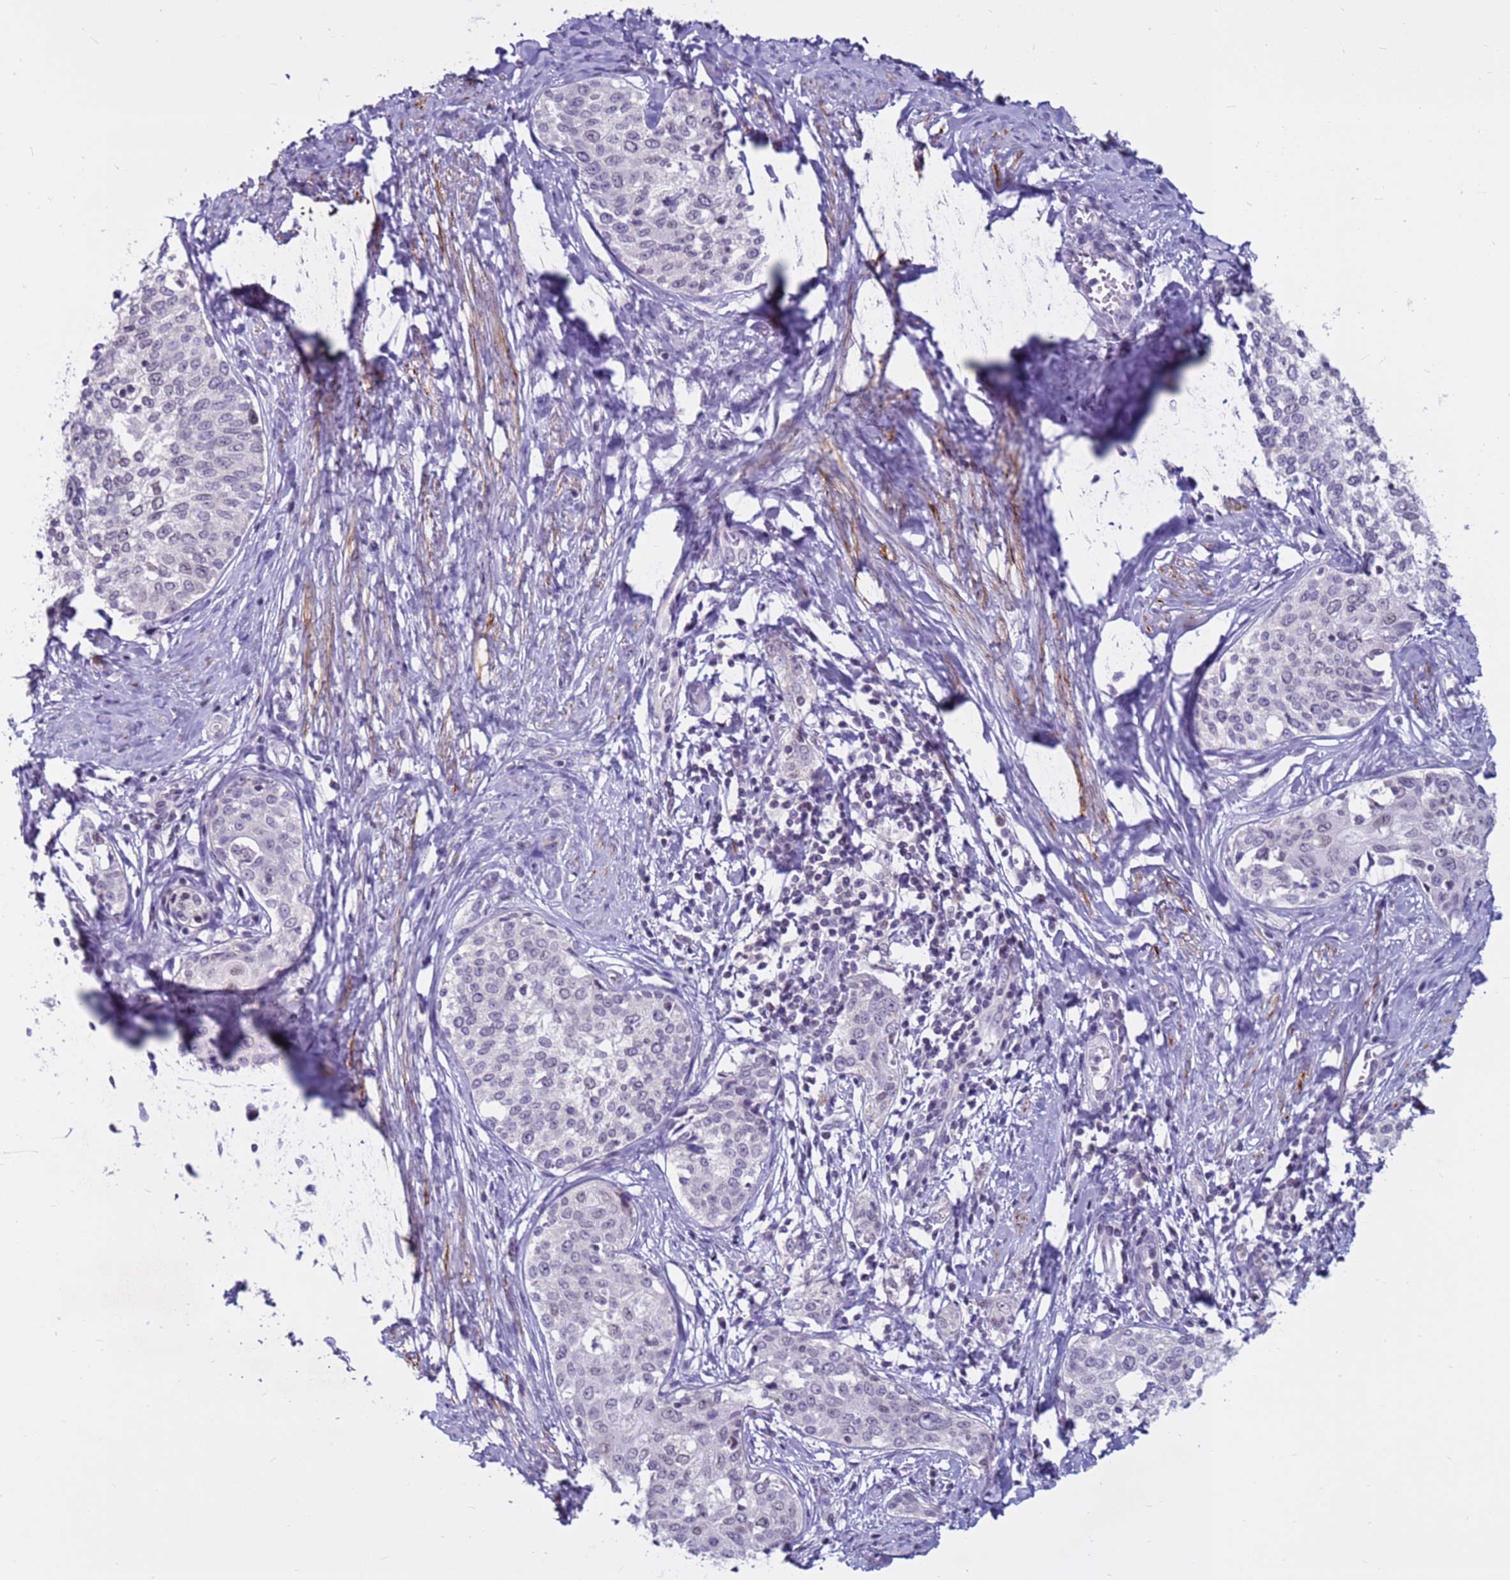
{"staining": {"intensity": "negative", "quantity": "none", "location": "none"}, "tissue": "cervical cancer", "cell_type": "Tumor cells", "image_type": "cancer", "snomed": [{"axis": "morphology", "description": "Squamous cell carcinoma, NOS"}, {"axis": "morphology", "description": "Adenocarcinoma, NOS"}, {"axis": "topography", "description": "Cervix"}], "caption": "Cervical cancer (squamous cell carcinoma) was stained to show a protein in brown. There is no significant expression in tumor cells.", "gene": "CDK2AP2", "patient": {"sex": "female", "age": 52}}